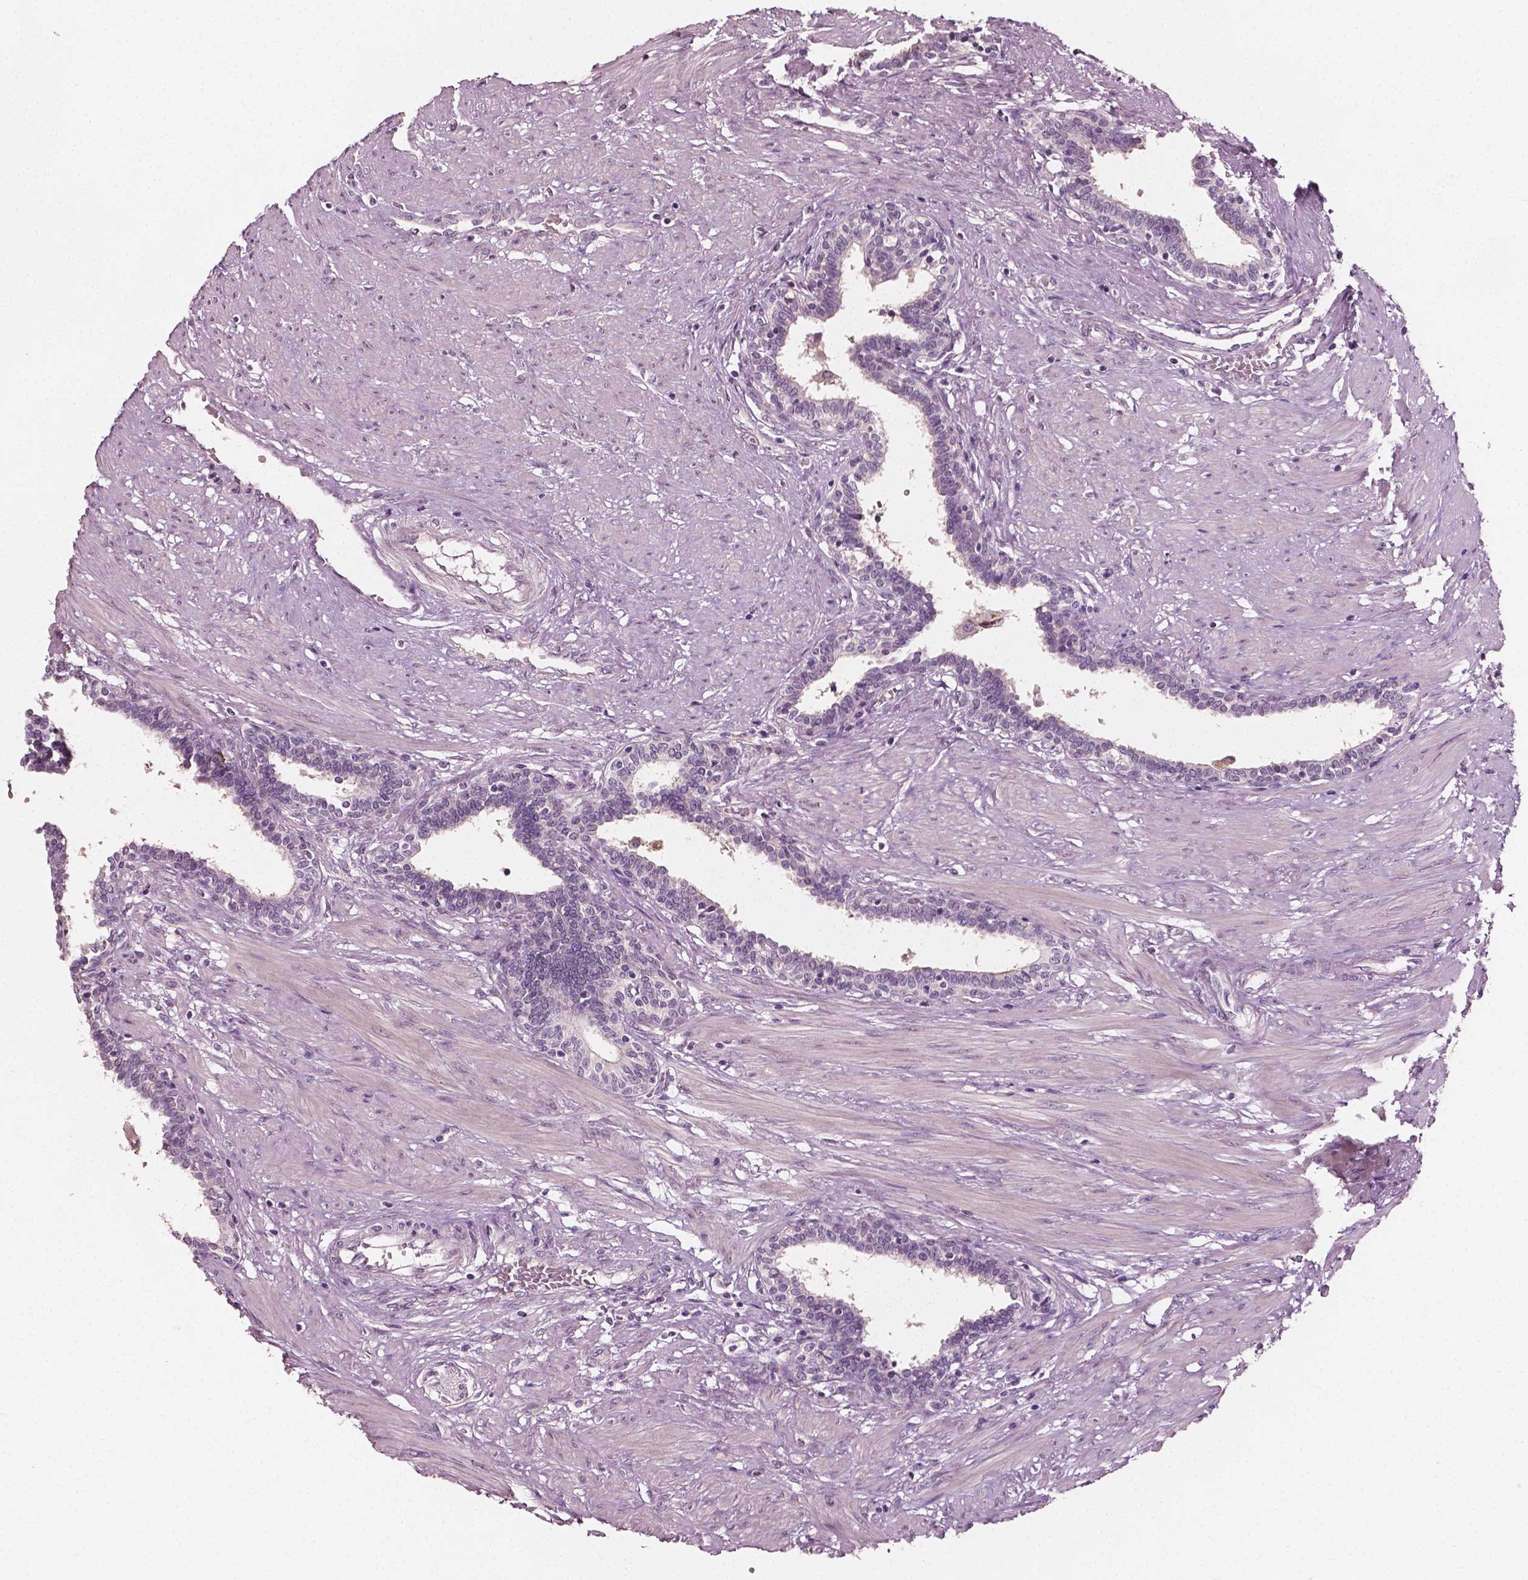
{"staining": {"intensity": "negative", "quantity": "none", "location": "none"}, "tissue": "prostate", "cell_type": "Glandular cells", "image_type": "normal", "snomed": [{"axis": "morphology", "description": "Normal tissue, NOS"}, {"axis": "topography", "description": "Prostate"}], "caption": "This is an immunohistochemistry (IHC) micrograph of unremarkable prostate. There is no positivity in glandular cells.", "gene": "PLA2R1", "patient": {"sex": "male", "age": 55}}